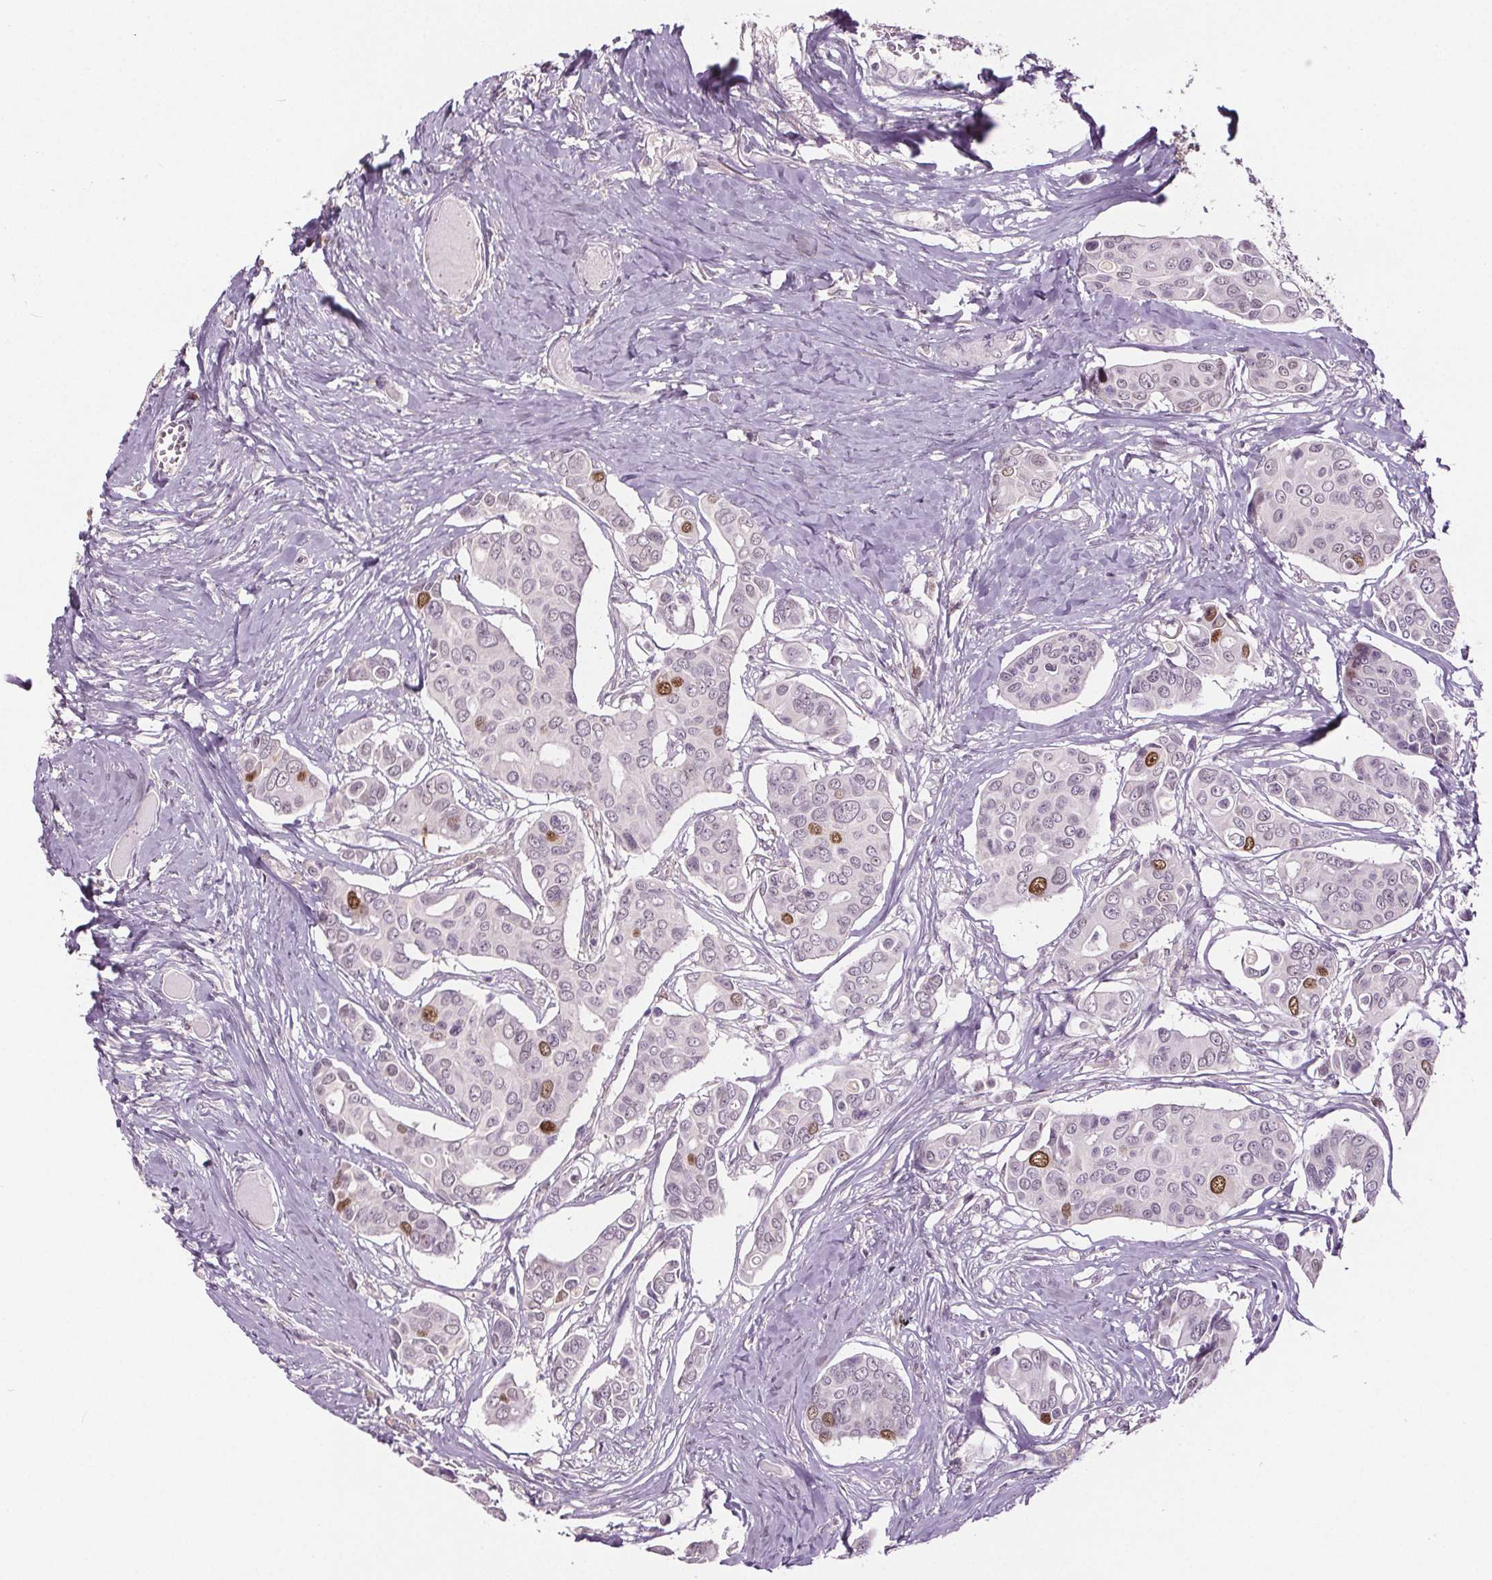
{"staining": {"intensity": "moderate", "quantity": "<25%", "location": "nuclear"}, "tissue": "breast cancer", "cell_type": "Tumor cells", "image_type": "cancer", "snomed": [{"axis": "morphology", "description": "Duct carcinoma"}, {"axis": "topography", "description": "Breast"}], "caption": "High-magnification brightfield microscopy of breast cancer stained with DAB (brown) and counterstained with hematoxylin (blue). tumor cells exhibit moderate nuclear expression is seen in about<25% of cells. (DAB (3,3'-diaminobenzidine) = brown stain, brightfield microscopy at high magnification).", "gene": "CENPF", "patient": {"sex": "female", "age": 54}}